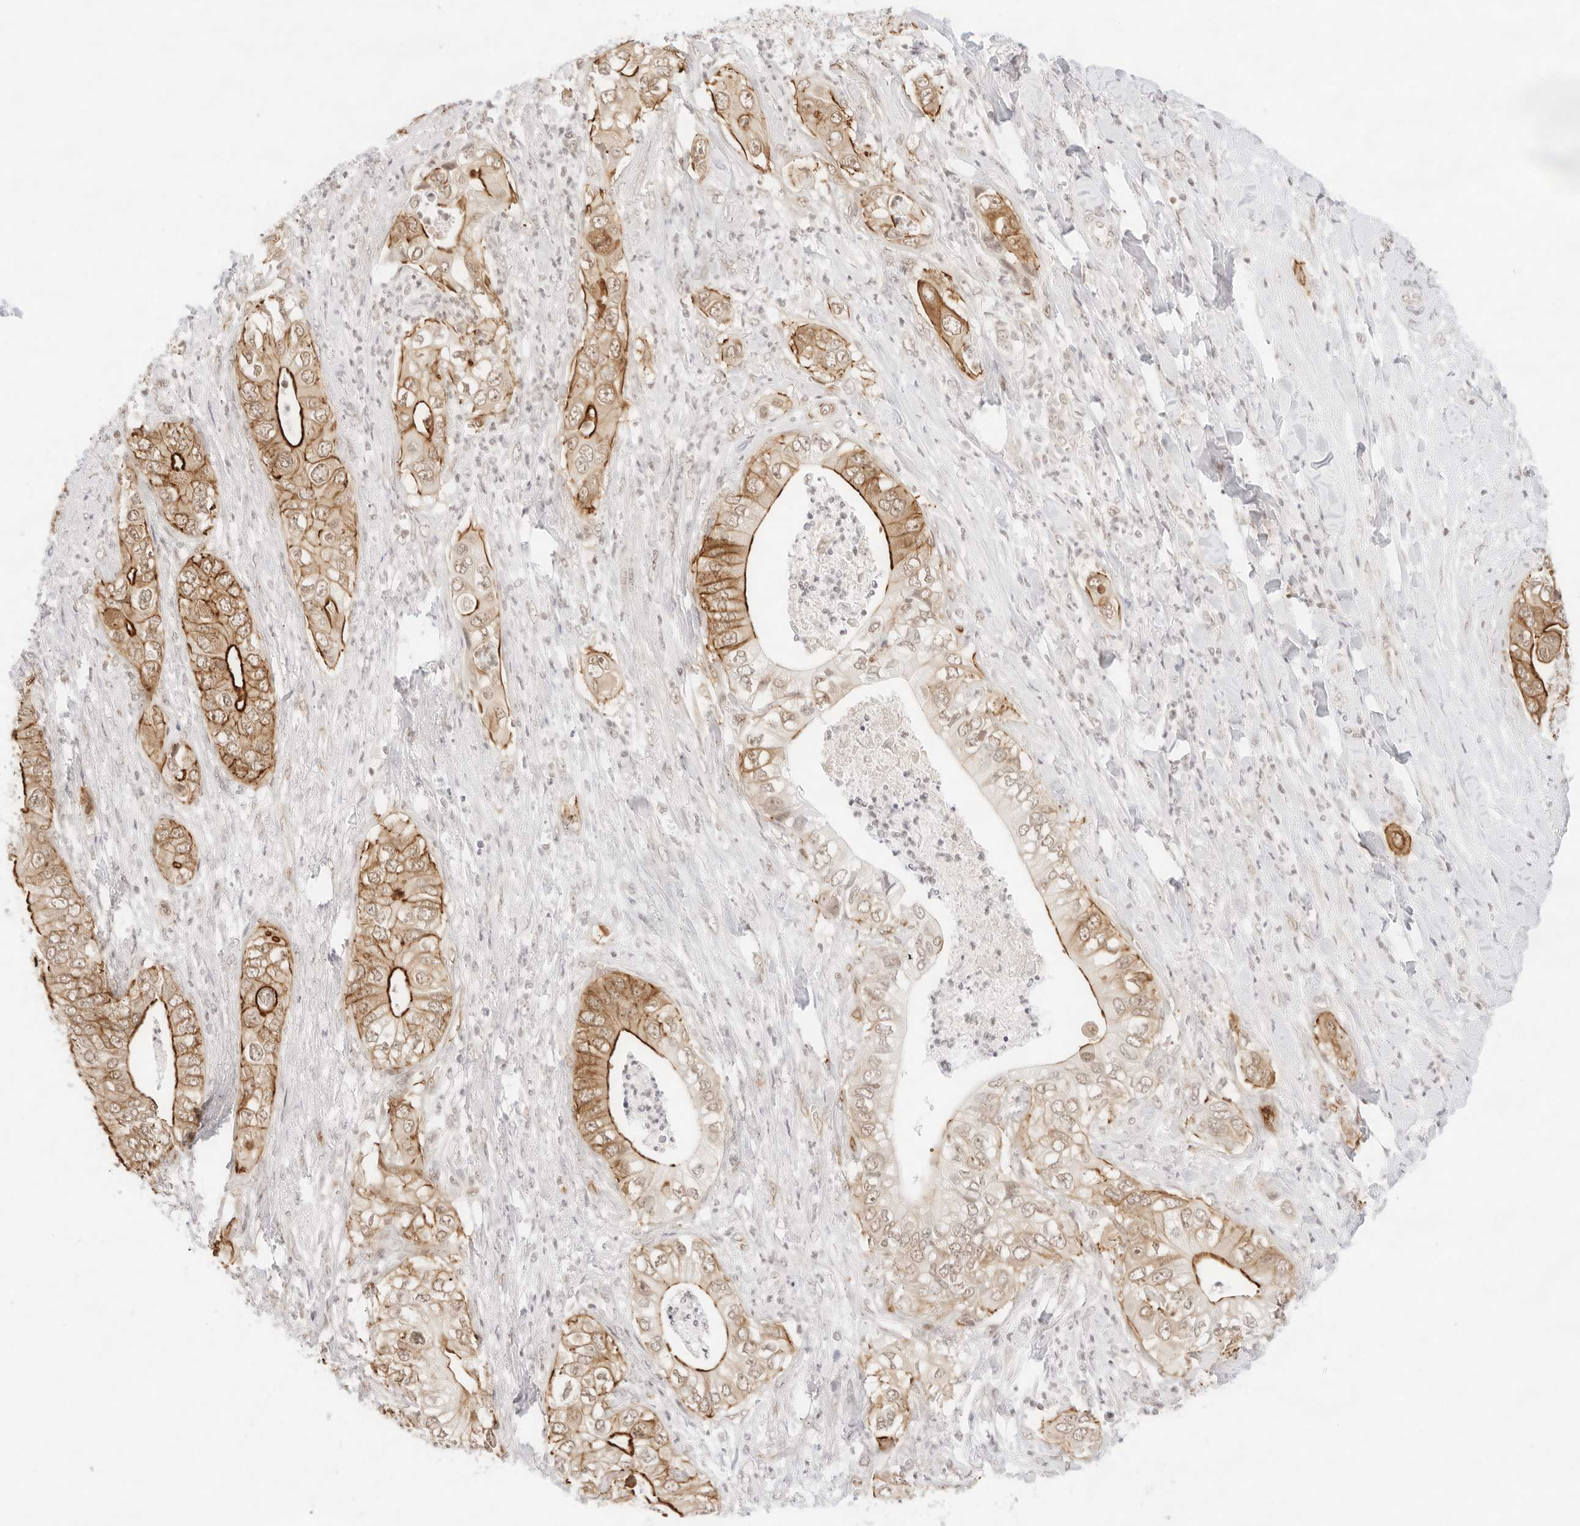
{"staining": {"intensity": "strong", "quantity": "25%-75%", "location": "cytoplasmic/membranous"}, "tissue": "pancreatic cancer", "cell_type": "Tumor cells", "image_type": "cancer", "snomed": [{"axis": "morphology", "description": "Adenocarcinoma, NOS"}, {"axis": "topography", "description": "Pancreas"}], "caption": "Immunohistochemical staining of pancreatic cancer (adenocarcinoma) shows strong cytoplasmic/membranous protein staining in approximately 25%-75% of tumor cells.", "gene": "GNAS", "patient": {"sex": "female", "age": 78}}